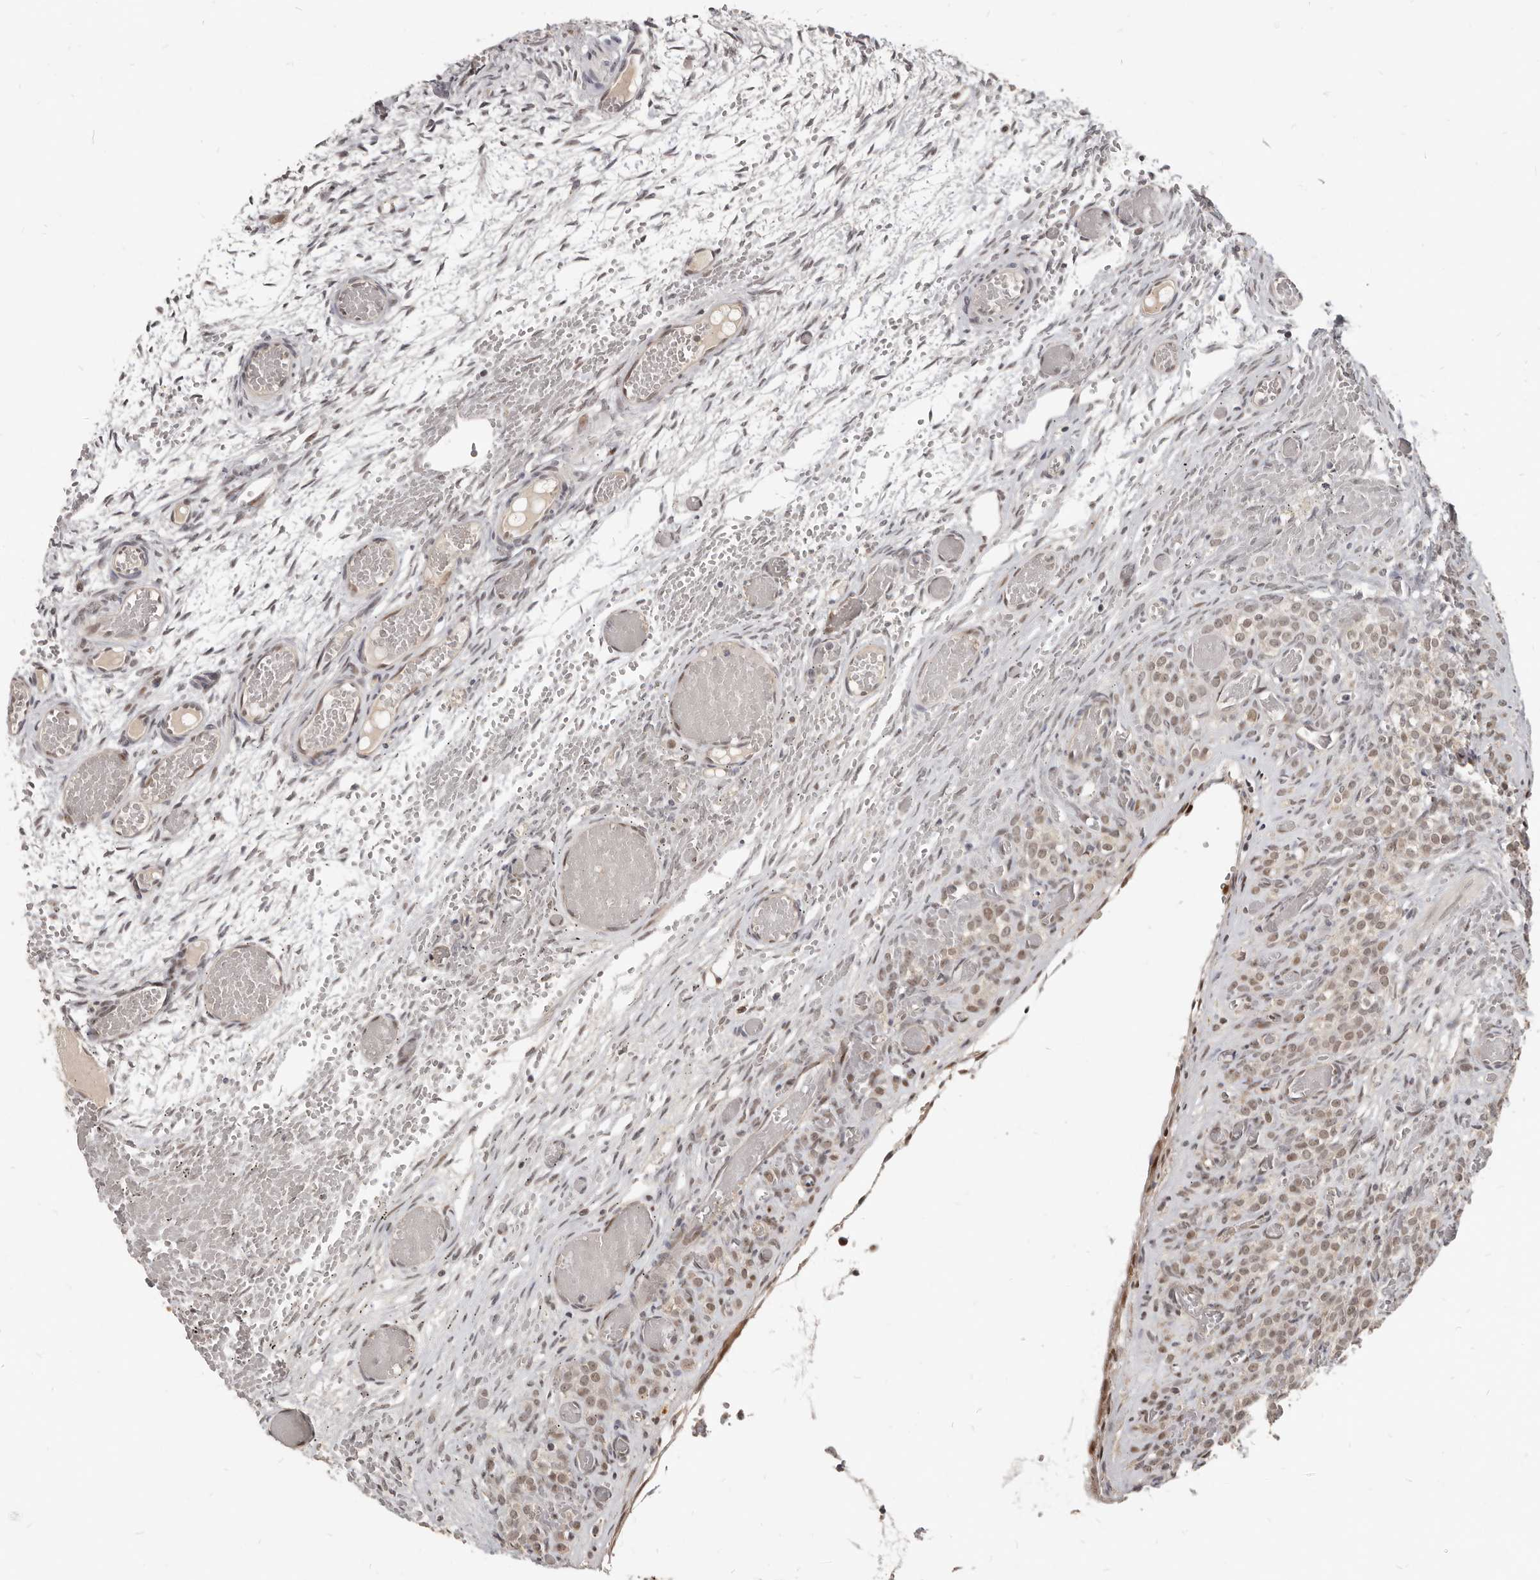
{"staining": {"intensity": "weak", "quantity": ">75%", "location": "nuclear"}, "tissue": "ovary", "cell_type": "Ovarian stroma cells", "image_type": "normal", "snomed": [{"axis": "morphology", "description": "Adenocarcinoma, NOS"}, {"axis": "topography", "description": "Endometrium"}], "caption": "Immunohistochemistry photomicrograph of unremarkable ovary stained for a protein (brown), which exhibits low levels of weak nuclear staining in about >75% of ovarian stroma cells.", "gene": "ATF5", "patient": {"sex": "female", "age": 32}}